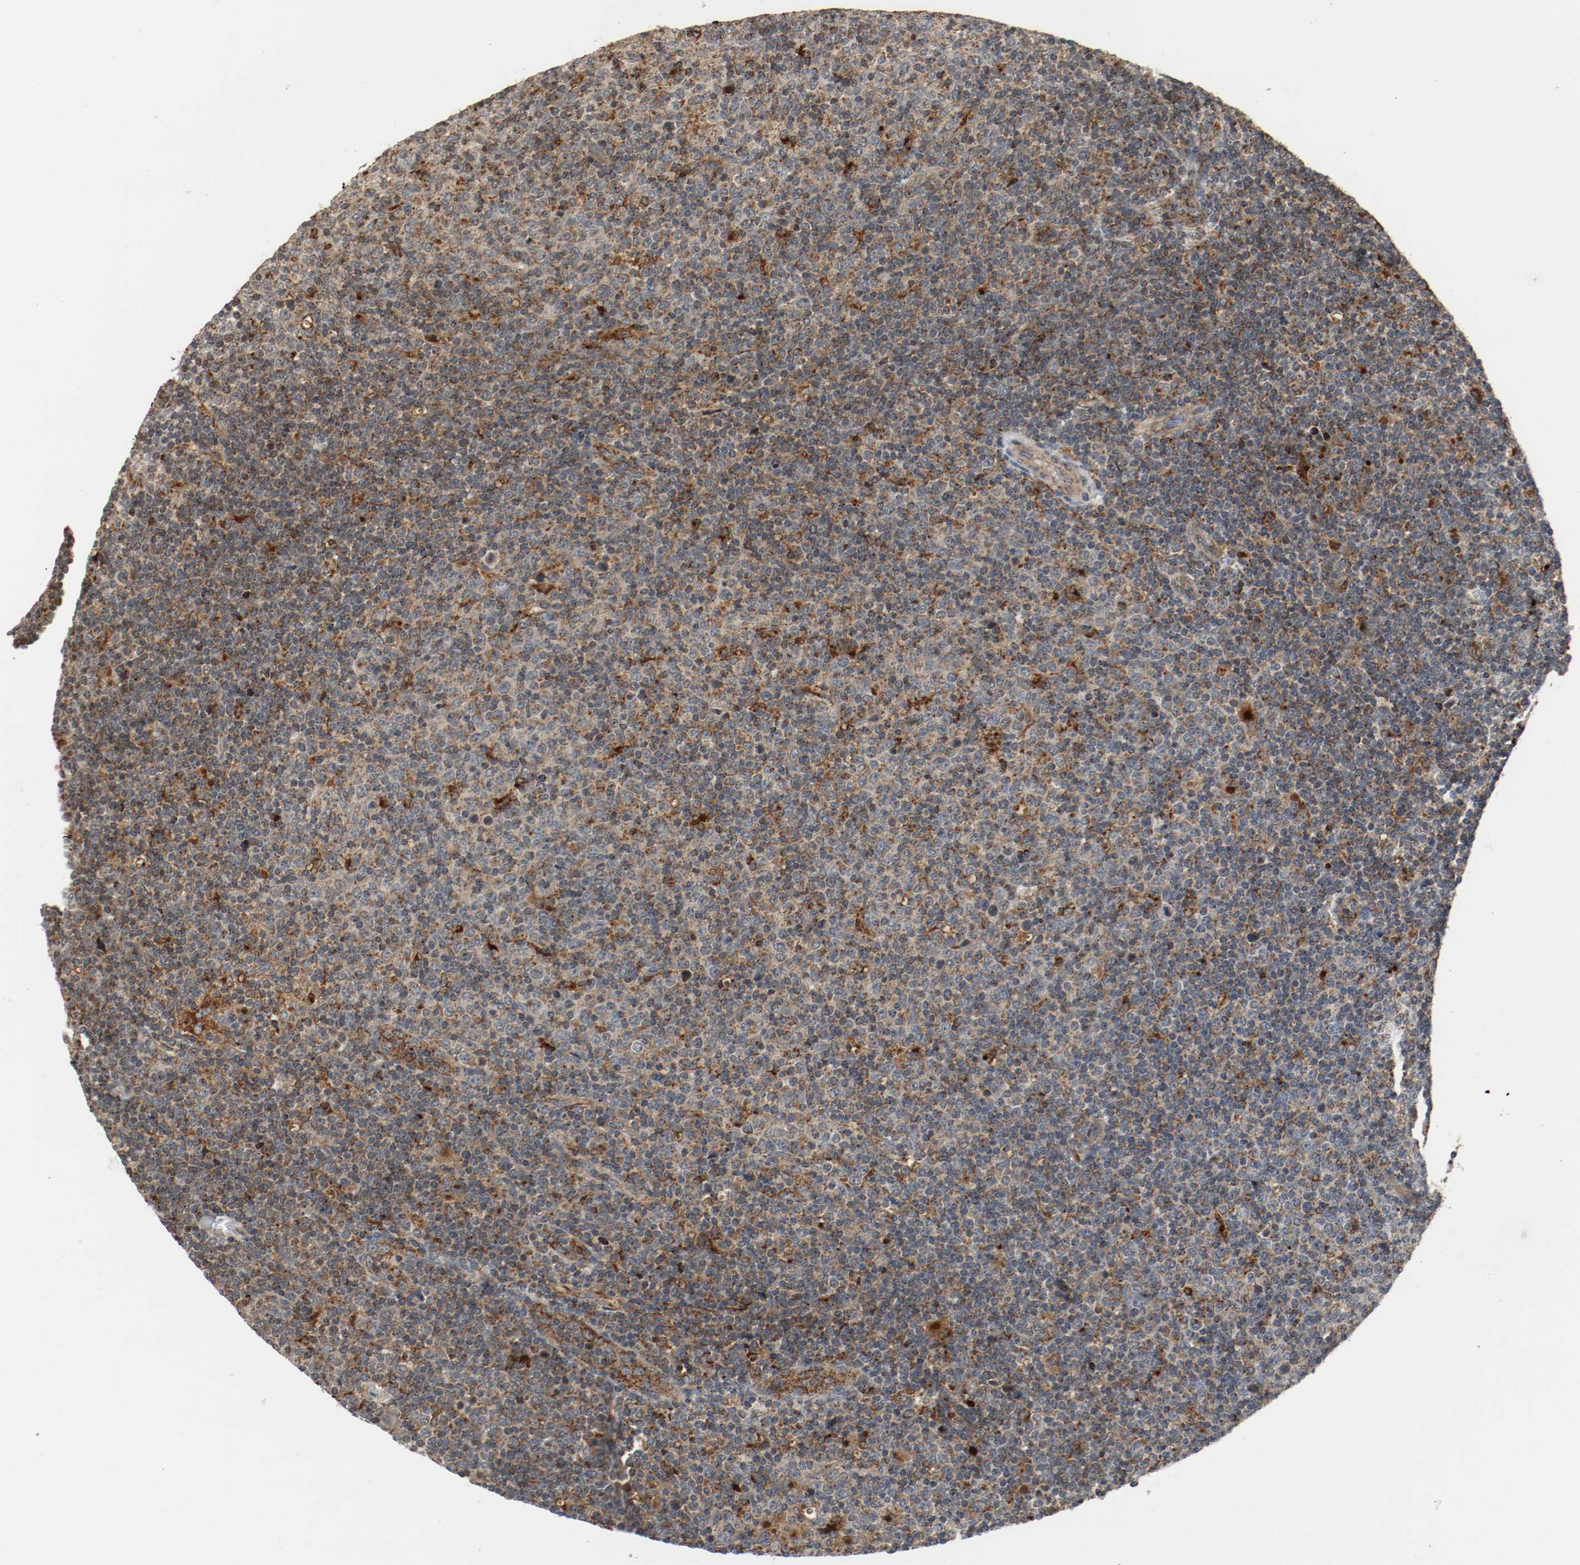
{"staining": {"intensity": "moderate", "quantity": "25%-75%", "location": "cytoplasmic/membranous"}, "tissue": "lymphoma", "cell_type": "Tumor cells", "image_type": "cancer", "snomed": [{"axis": "morphology", "description": "Malignant lymphoma, non-Hodgkin's type, Low grade"}, {"axis": "topography", "description": "Lymph node"}], "caption": "Human low-grade malignant lymphoma, non-Hodgkin's type stained for a protein (brown) reveals moderate cytoplasmic/membranous positive expression in approximately 25%-75% of tumor cells.", "gene": "LAMP2", "patient": {"sex": "male", "age": 70}}